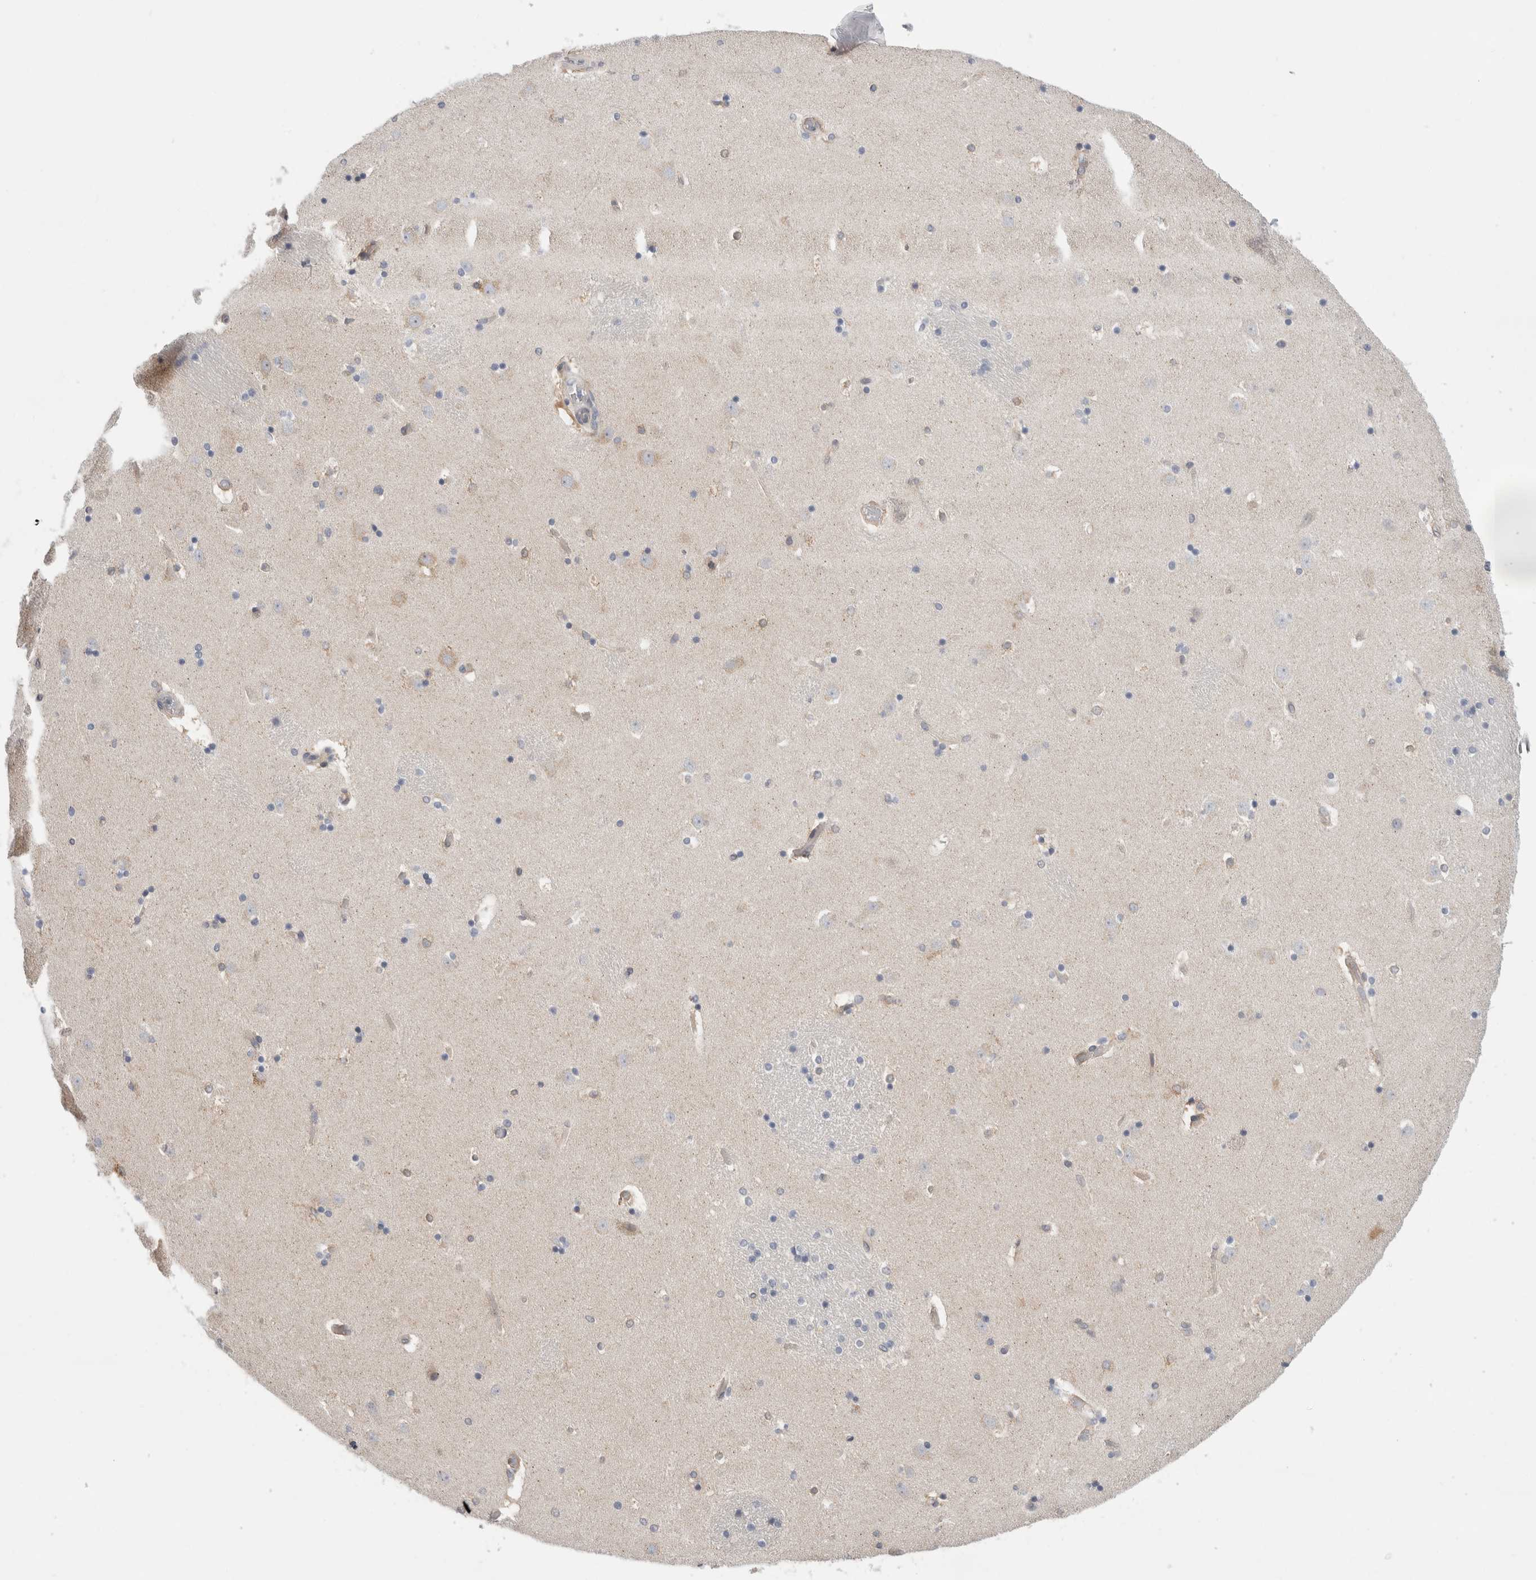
{"staining": {"intensity": "moderate", "quantity": "25%-75%", "location": "cytoplasmic/membranous"}, "tissue": "caudate", "cell_type": "Glial cells", "image_type": "normal", "snomed": [{"axis": "morphology", "description": "Normal tissue, NOS"}, {"axis": "topography", "description": "Lateral ventricle wall"}], "caption": "Immunohistochemical staining of benign caudate displays medium levels of moderate cytoplasmic/membranous expression in about 25%-75% of glial cells.", "gene": "SYTL5", "patient": {"sex": "male", "age": 45}}